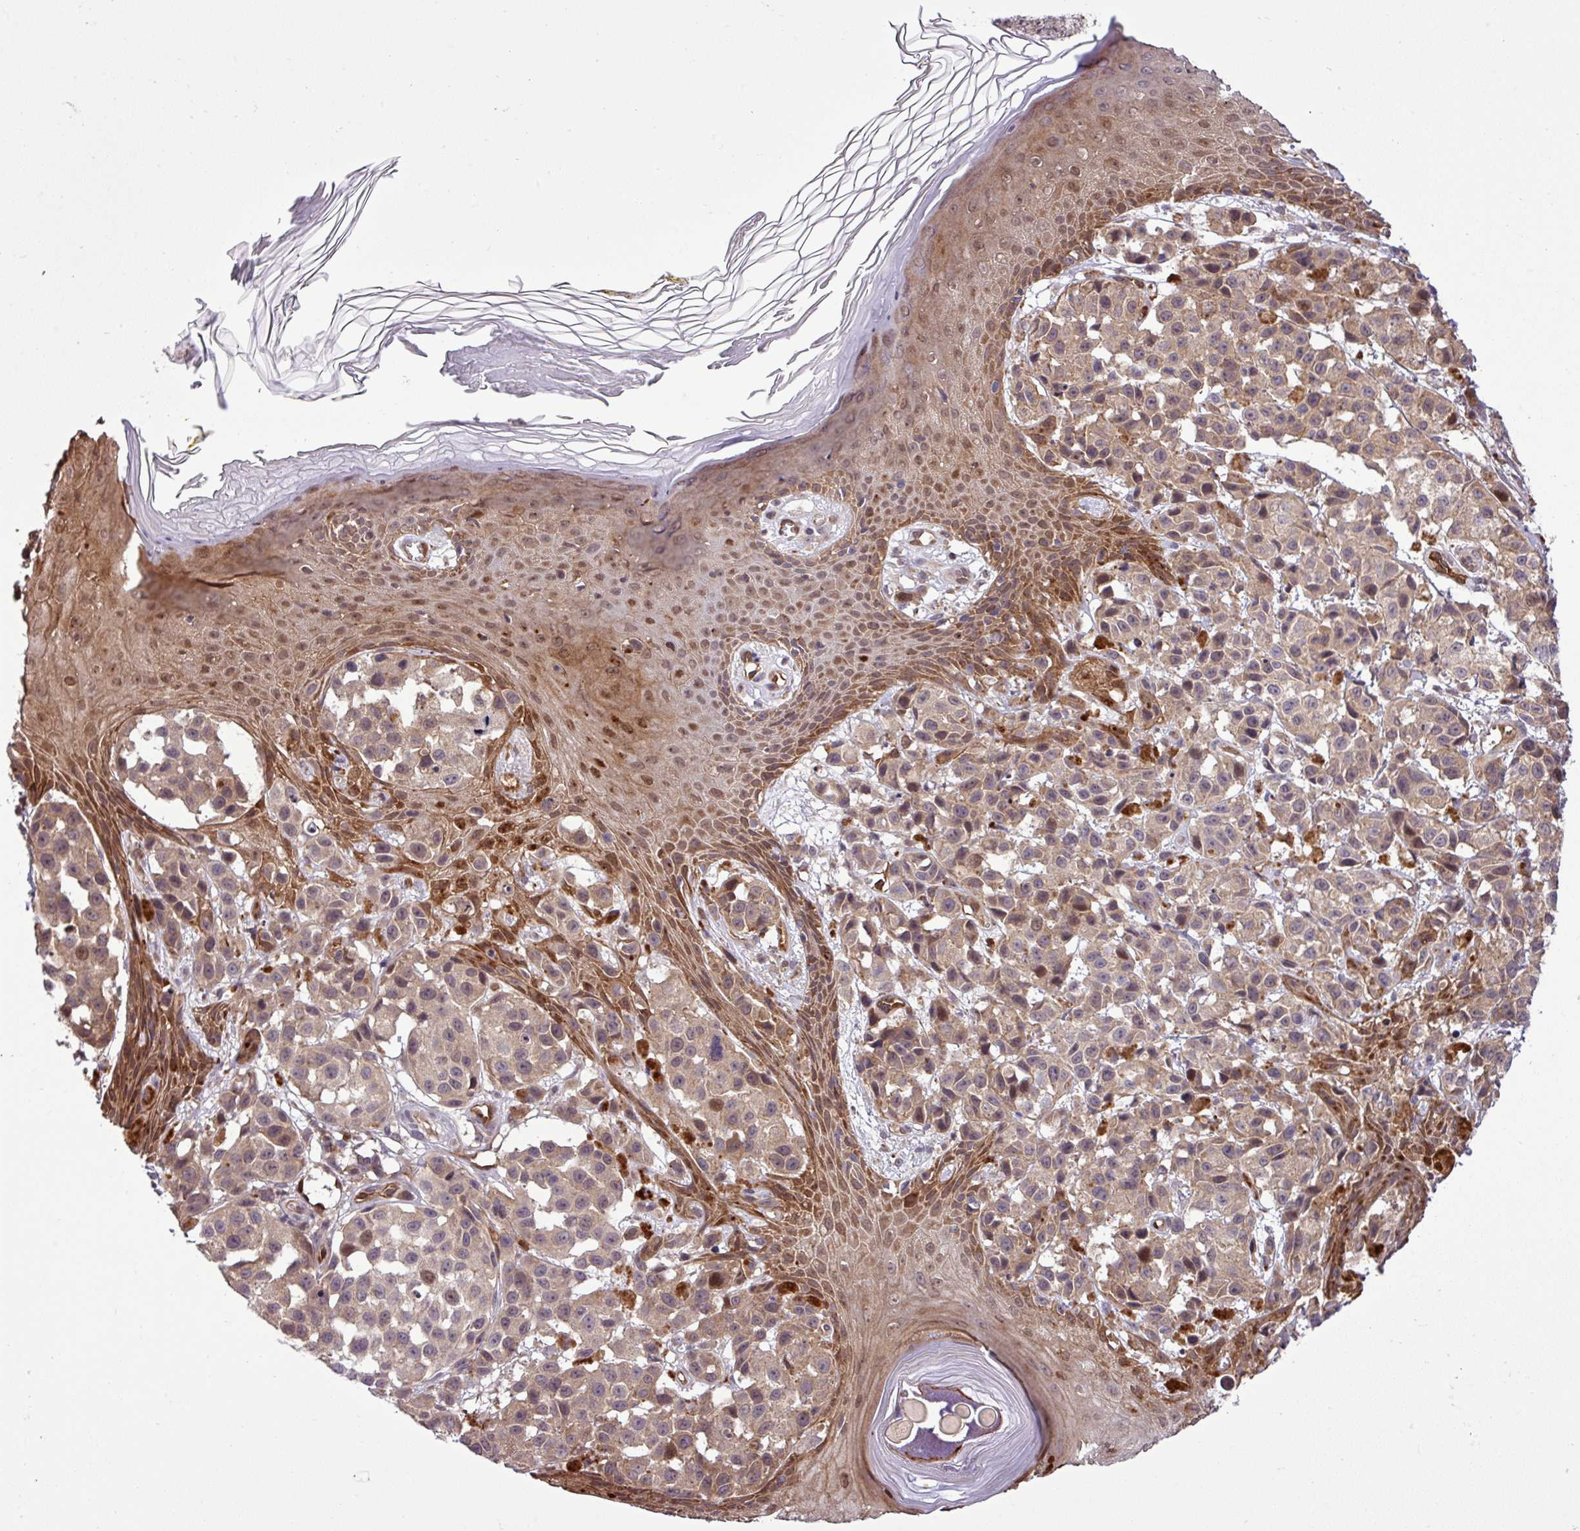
{"staining": {"intensity": "weak", "quantity": ">75%", "location": "cytoplasmic/membranous,nuclear"}, "tissue": "melanoma", "cell_type": "Tumor cells", "image_type": "cancer", "snomed": [{"axis": "morphology", "description": "Malignant melanoma, NOS"}, {"axis": "topography", "description": "Skin"}], "caption": "The histopathology image reveals immunohistochemical staining of melanoma. There is weak cytoplasmic/membranous and nuclear staining is identified in about >75% of tumor cells. Ihc stains the protein of interest in brown and the nuclei are stained blue.", "gene": "CARHSP1", "patient": {"sex": "male", "age": 39}}